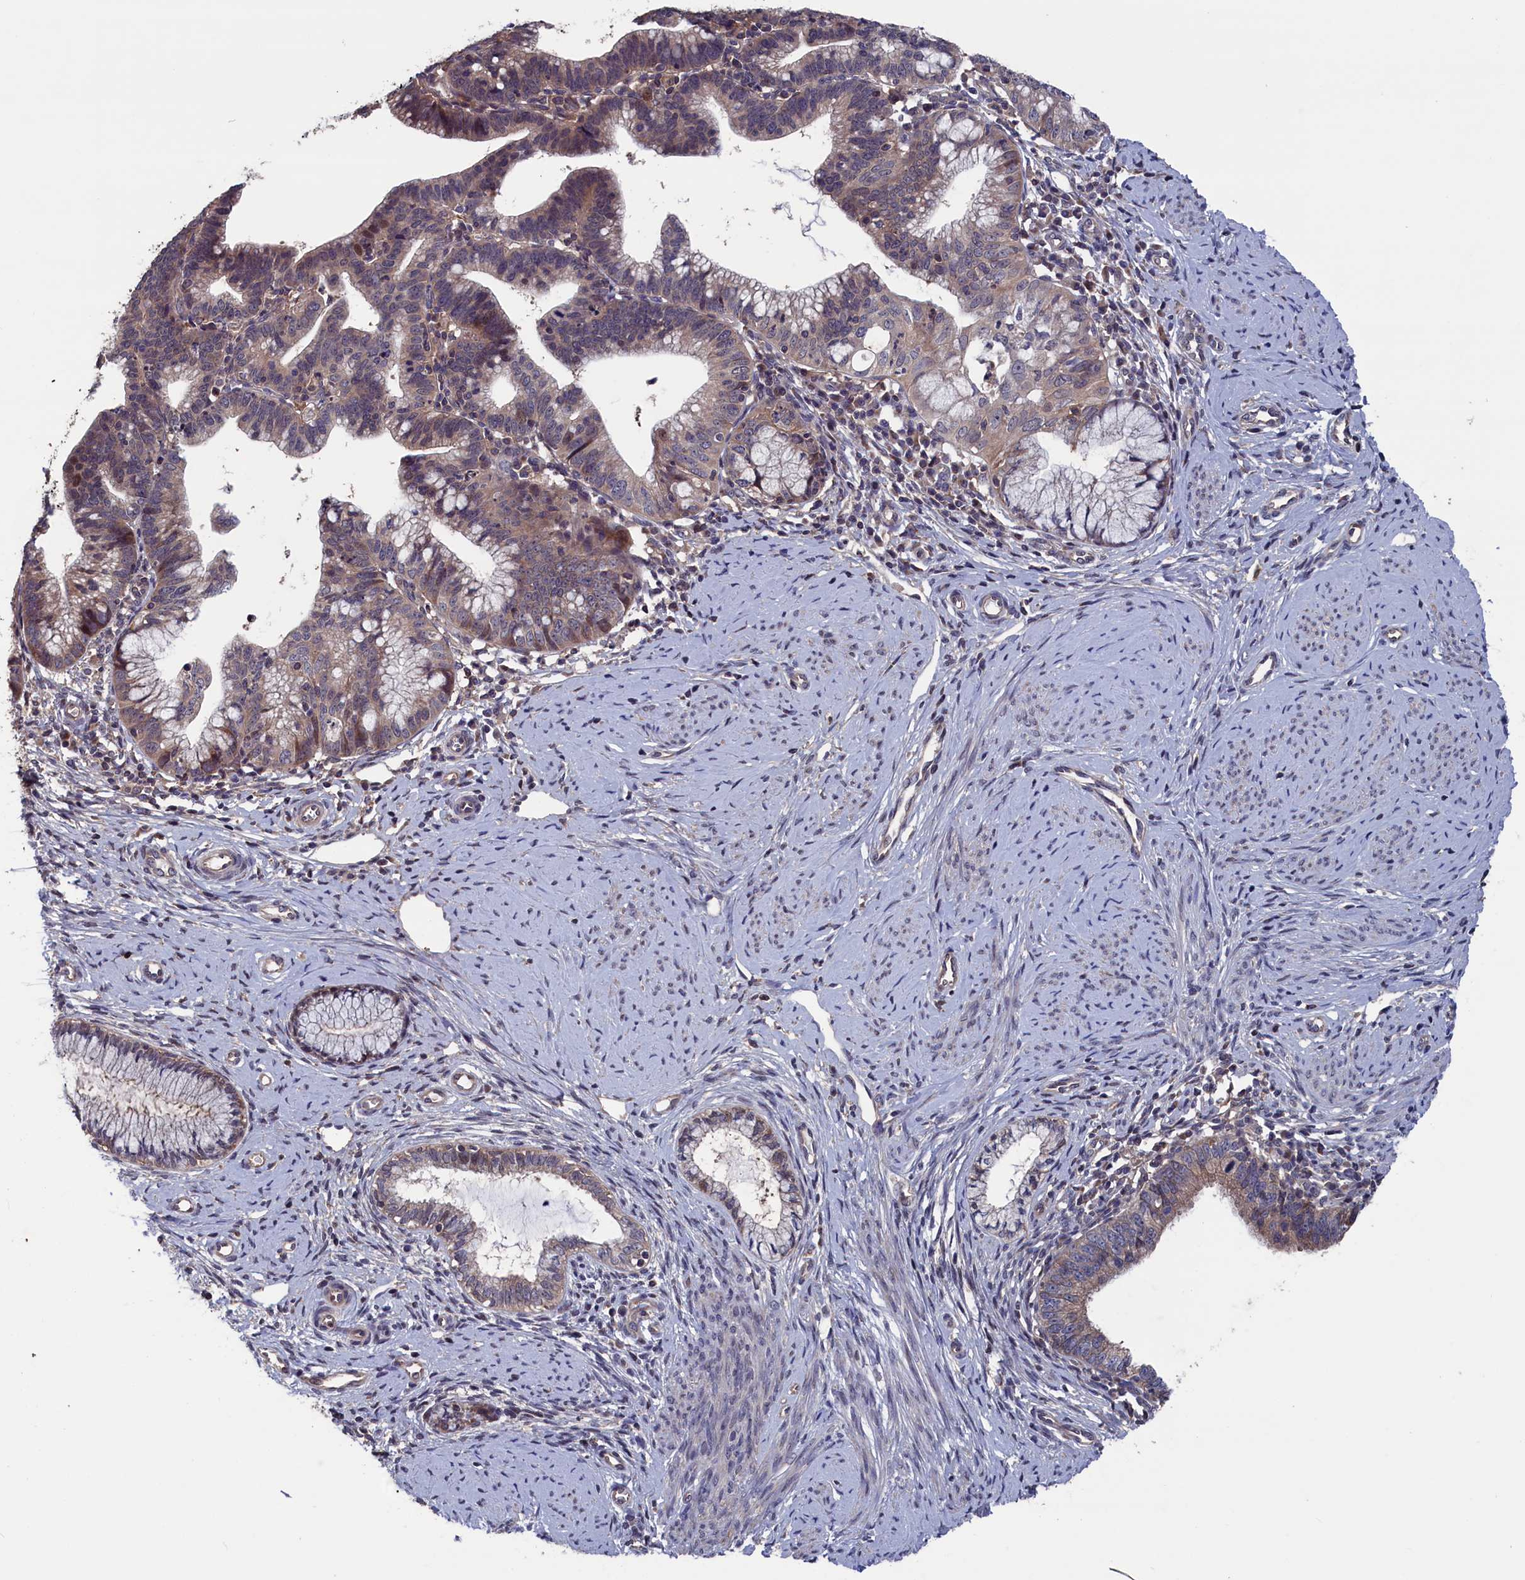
{"staining": {"intensity": "moderate", "quantity": "<25%", "location": "cytoplasmic/membranous,nuclear"}, "tissue": "cervical cancer", "cell_type": "Tumor cells", "image_type": "cancer", "snomed": [{"axis": "morphology", "description": "Adenocarcinoma, NOS"}, {"axis": "topography", "description": "Cervix"}], "caption": "Immunohistochemical staining of adenocarcinoma (cervical) reveals low levels of moderate cytoplasmic/membranous and nuclear positivity in about <25% of tumor cells.", "gene": "SPATA13", "patient": {"sex": "female", "age": 36}}